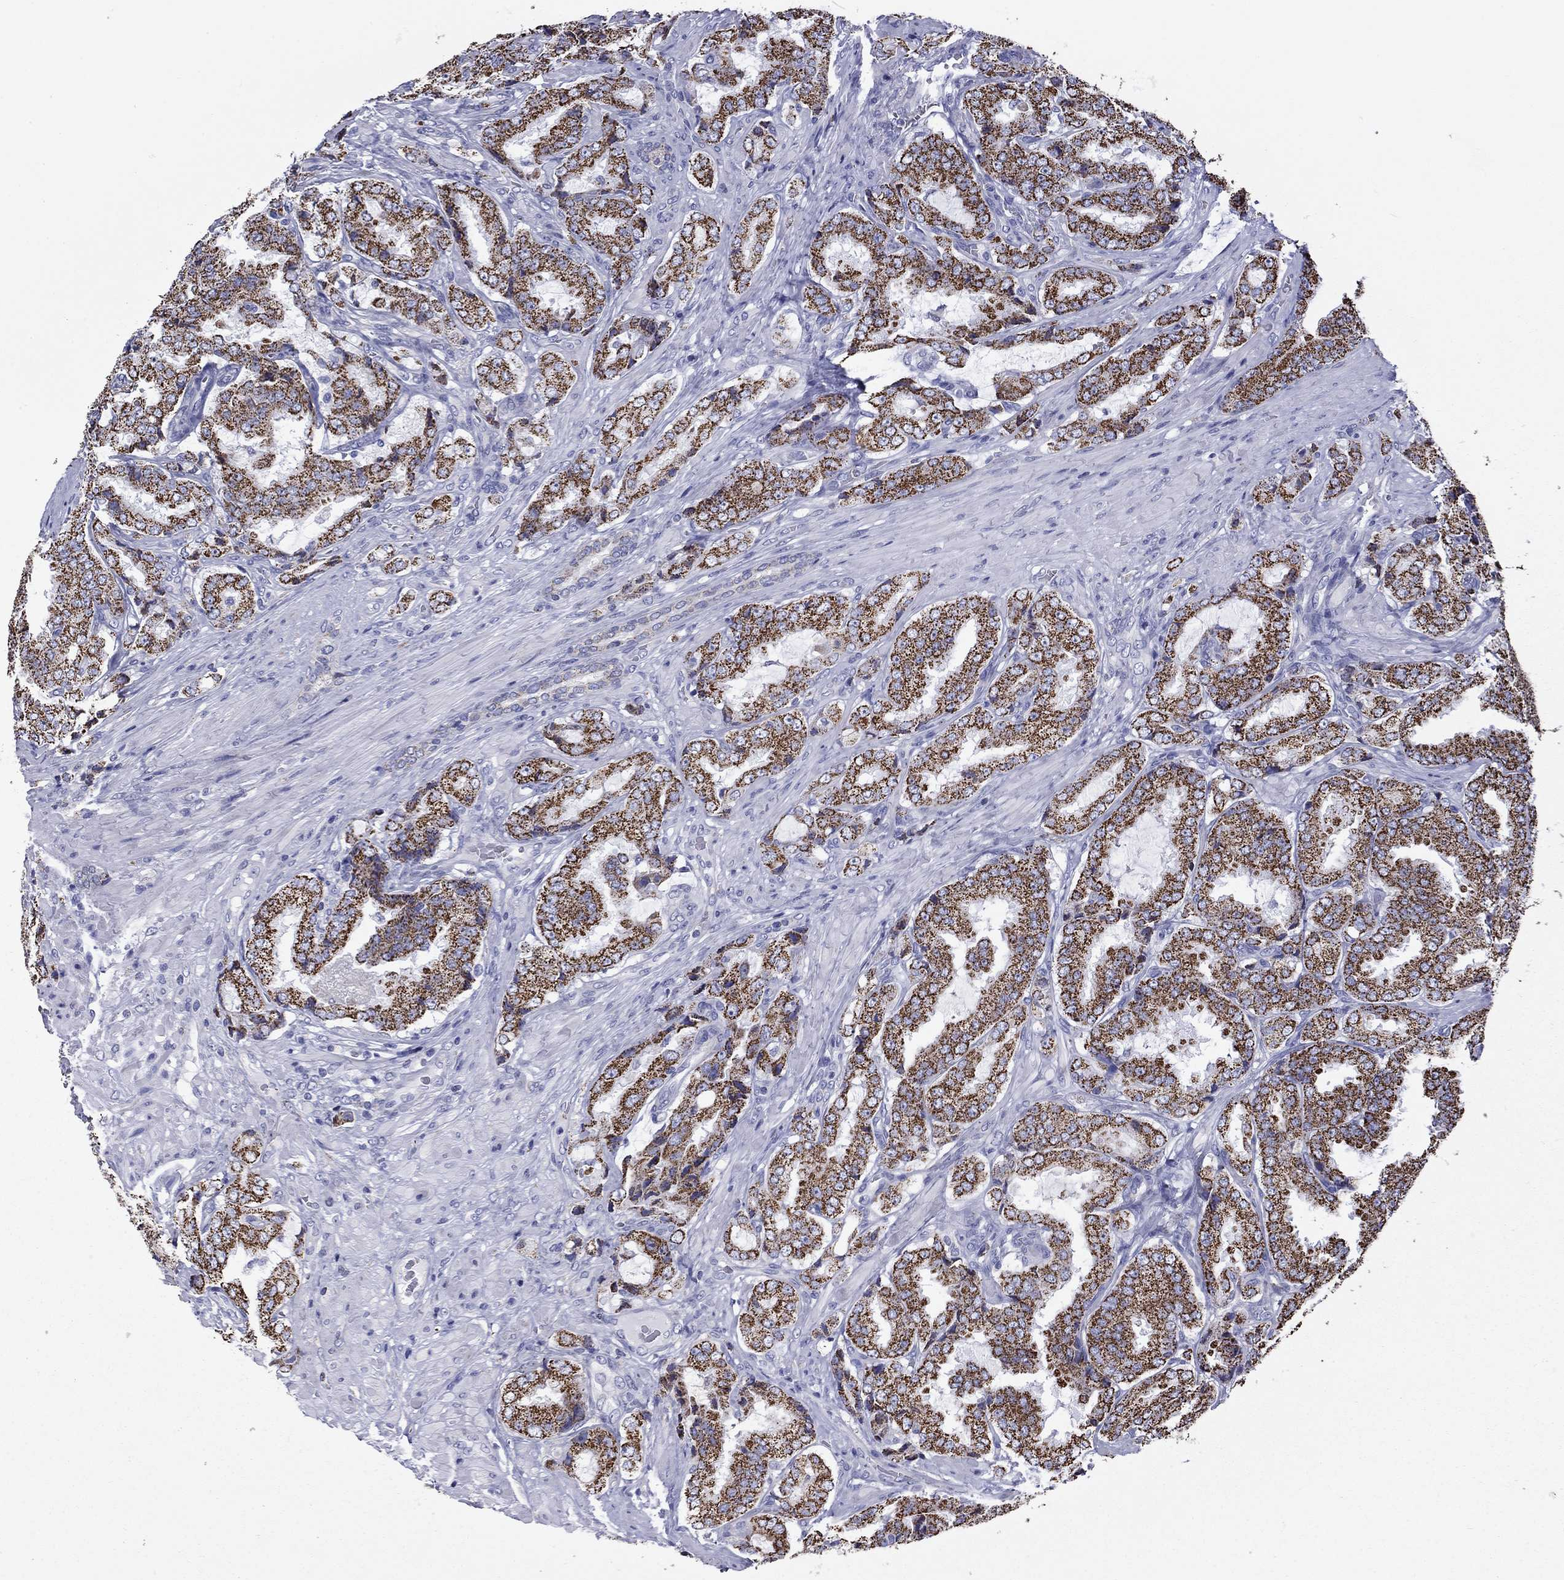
{"staining": {"intensity": "strong", "quantity": "25%-75%", "location": "cytoplasmic/membranous"}, "tissue": "prostate cancer", "cell_type": "Tumor cells", "image_type": "cancer", "snomed": [{"axis": "morphology", "description": "Adenocarcinoma, NOS"}, {"axis": "topography", "description": "Prostate"}], "caption": "Protein expression analysis of human prostate cancer reveals strong cytoplasmic/membranous staining in approximately 25%-75% of tumor cells. The protein of interest is stained brown, and the nuclei are stained in blue (DAB IHC with brightfield microscopy, high magnification).", "gene": "ACADSB", "patient": {"sex": "male", "age": 65}}